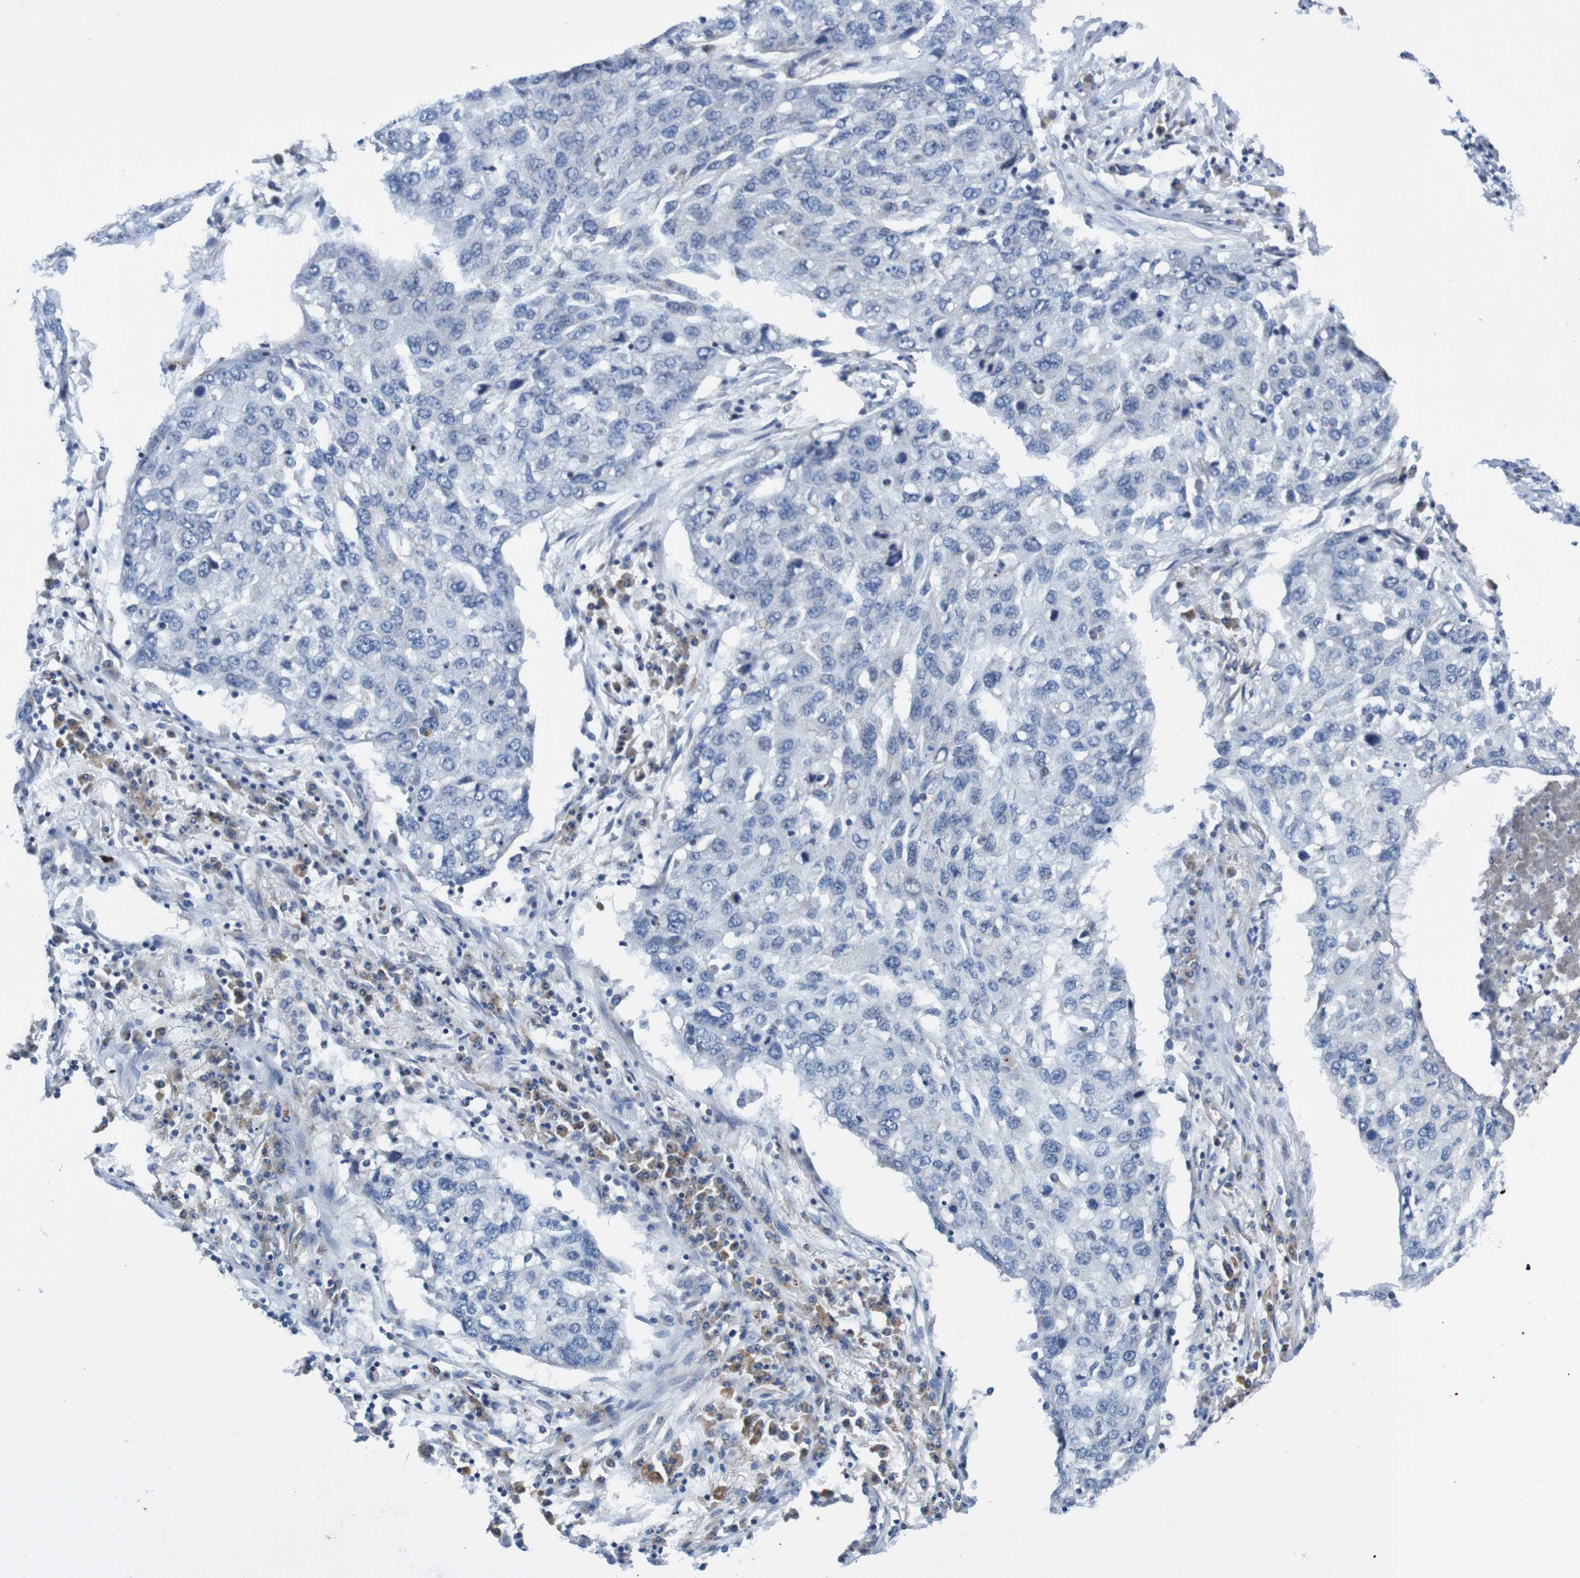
{"staining": {"intensity": "negative", "quantity": "none", "location": "none"}, "tissue": "lung cancer", "cell_type": "Tumor cells", "image_type": "cancer", "snomed": [{"axis": "morphology", "description": "Squamous cell carcinoma, NOS"}, {"axis": "topography", "description": "Lung"}], "caption": "Immunohistochemistry (IHC) micrograph of neoplastic tissue: human lung cancer (squamous cell carcinoma) stained with DAB (3,3'-diaminobenzidine) demonstrates no significant protein staining in tumor cells. (DAB IHC with hematoxylin counter stain).", "gene": "CPED1", "patient": {"sex": "female", "age": 63}}